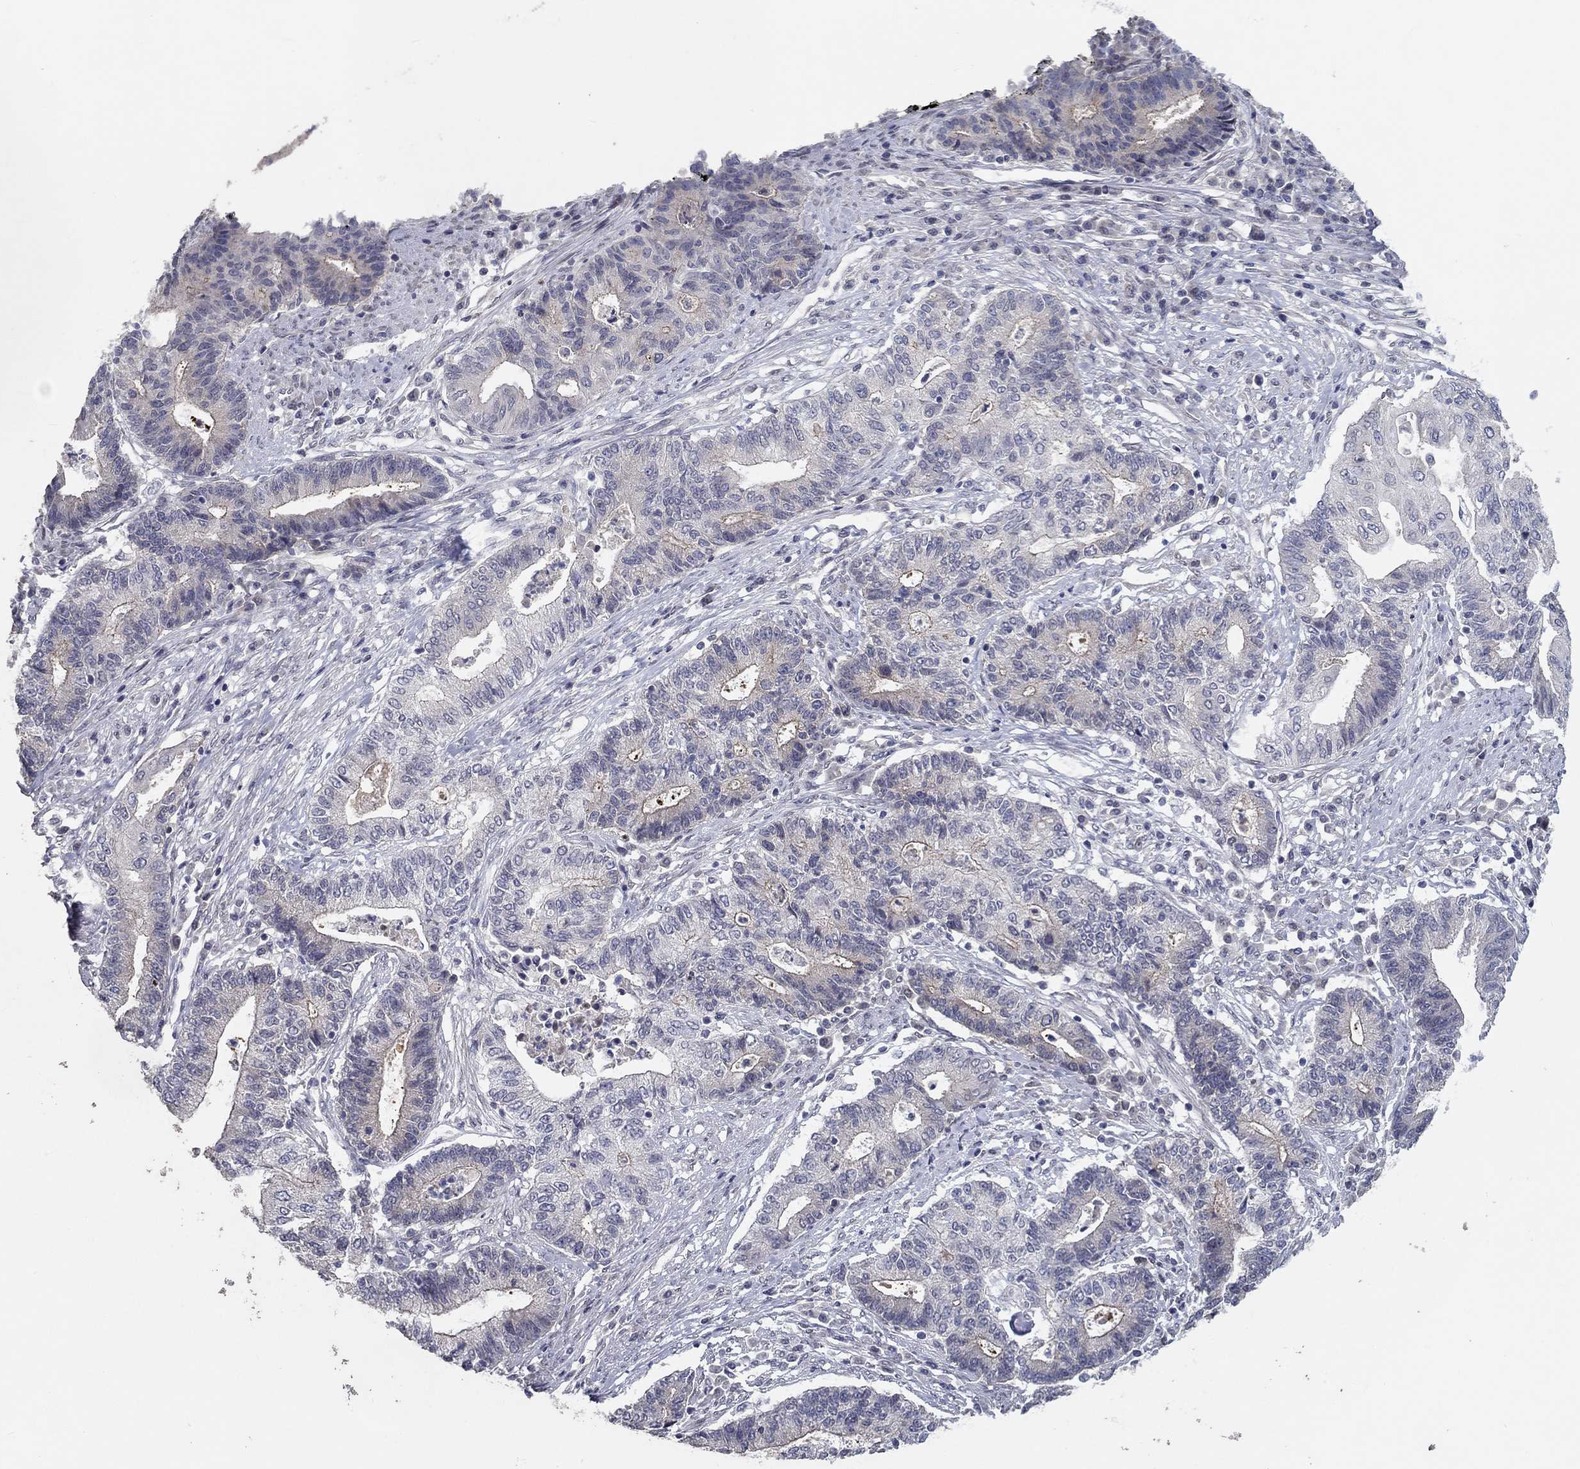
{"staining": {"intensity": "negative", "quantity": "none", "location": "none"}, "tissue": "endometrial cancer", "cell_type": "Tumor cells", "image_type": "cancer", "snomed": [{"axis": "morphology", "description": "Adenocarcinoma, NOS"}, {"axis": "topography", "description": "Uterus"}, {"axis": "topography", "description": "Endometrium"}], "caption": "Endometrial cancer was stained to show a protein in brown. There is no significant expression in tumor cells. The staining is performed using DAB brown chromogen with nuclei counter-stained in using hematoxylin.", "gene": "CETN3", "patient": {"sex": "female", "age": 54}}